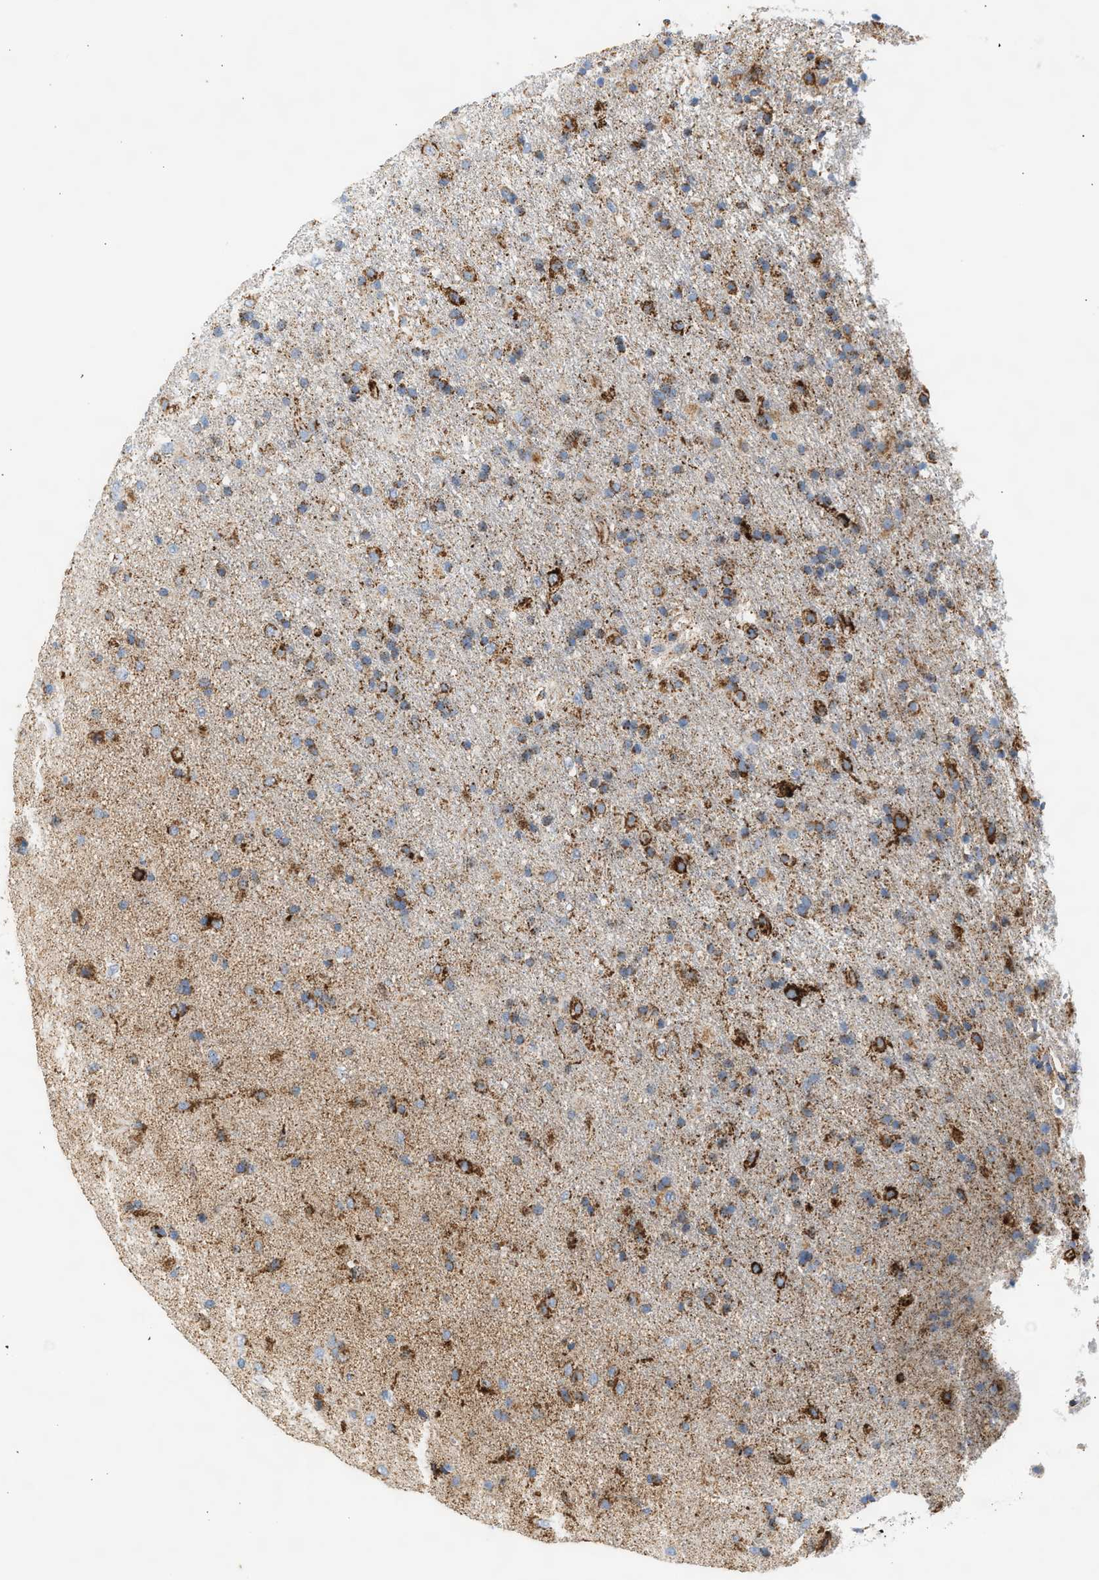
{"staining": {"intensity": "moderate", "quantity": ">75%", "location": "cytoplasmic/membranous"}, "tissue": "glioma", "cell_type": "Tumor cells", "image_type": "cancer", "snomed": [{"axis": "morphology", "description": "Glioma, malignant, Low grade"}, {"axis": "topography", "description": "Brain"}], "caption": "Brown immunohistochemical staining in human malignant glioma (low-grade) demonstrates moderate cytoplasmic/membranous positivity in about >75% of tumor cells.", "gene": "OGDH", "patient": {"sex": "male", "age": 65}}